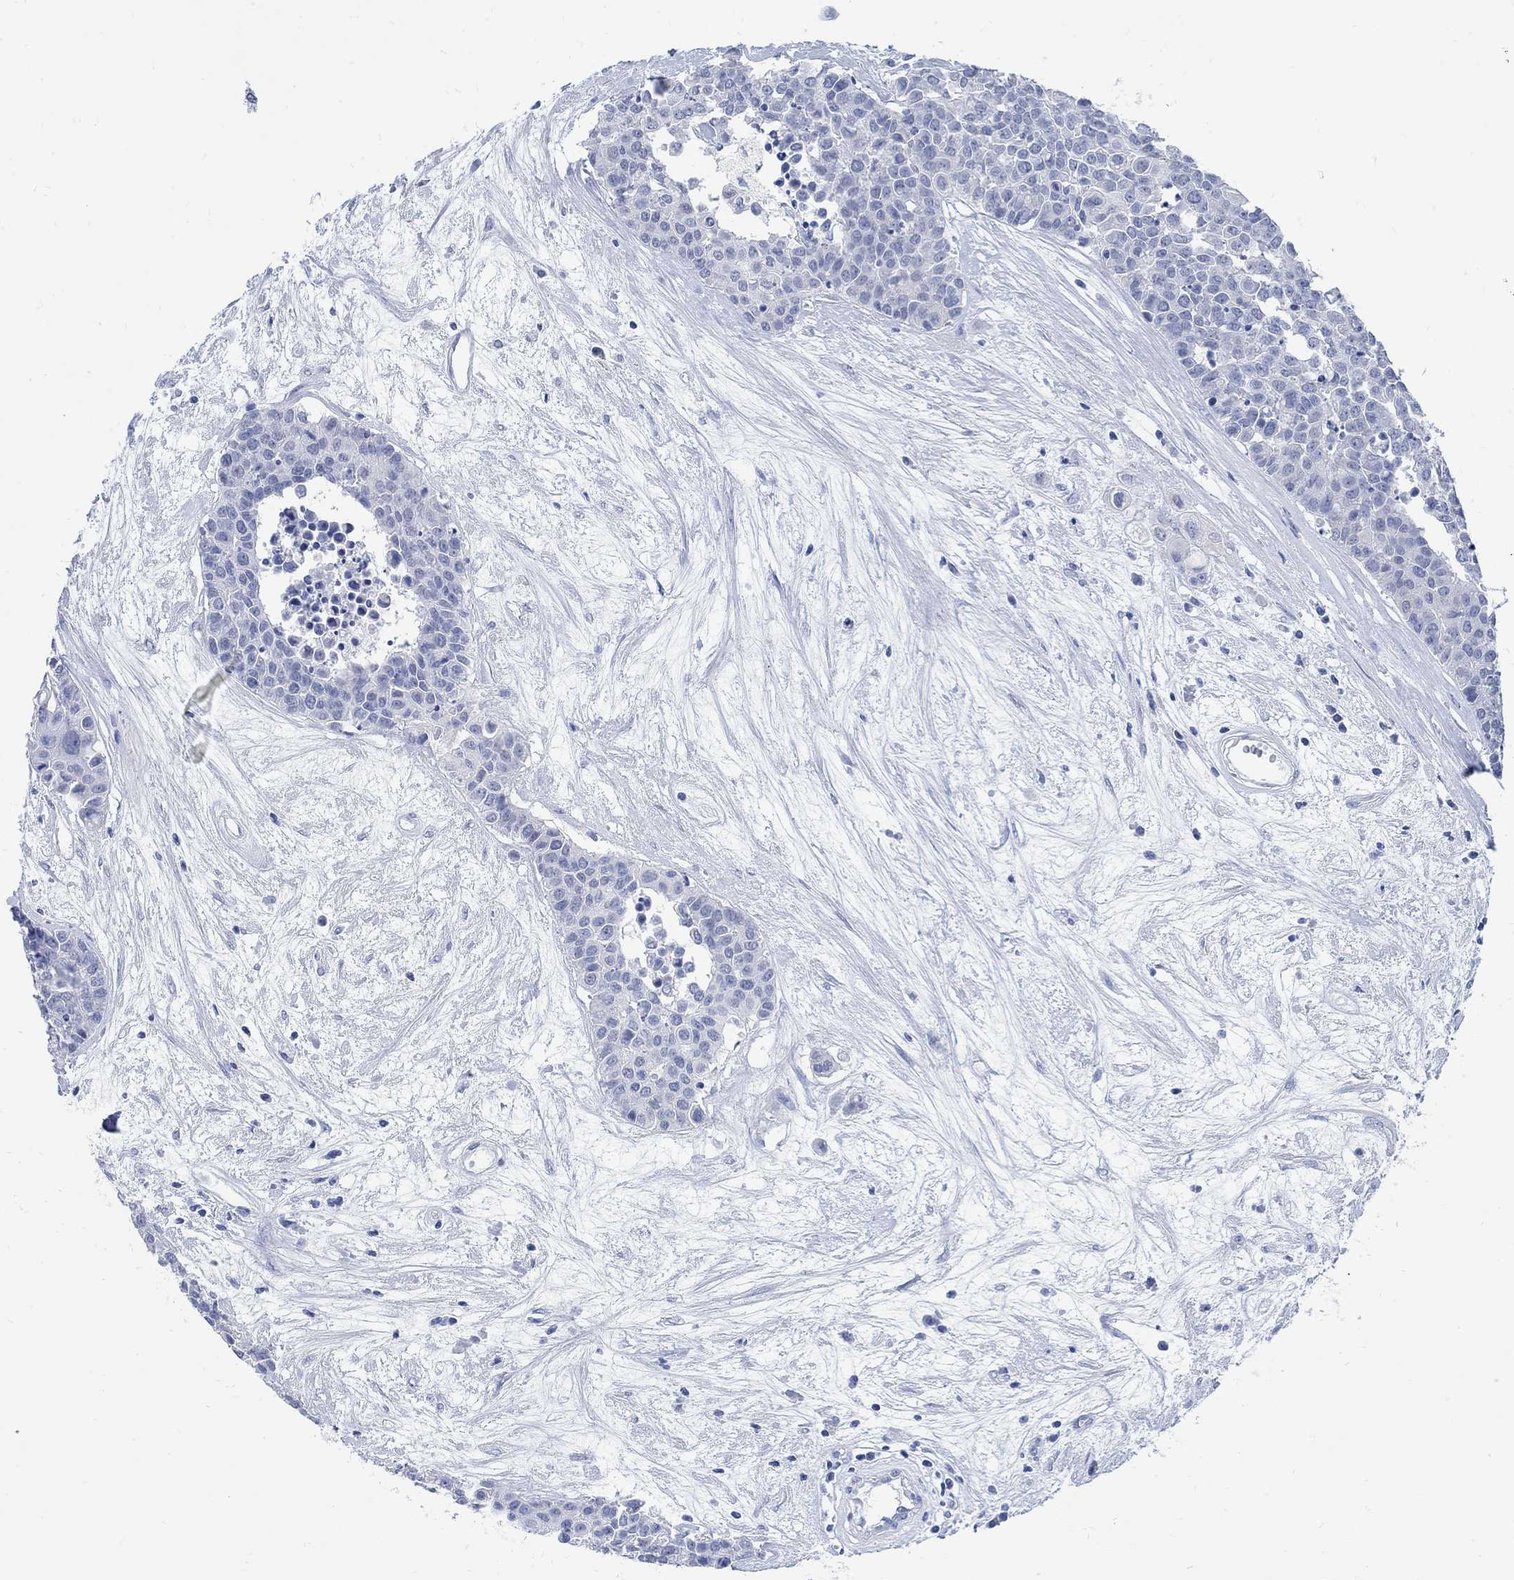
{"staining": {"intensity": "negative", "quantity": "none", "location": "none"}, "tissue": "carcinoid", "cell_type": "Tumor cells", "image_type": "cancer", "snomed": [{"axis": "morphology", "description": "Carcinoid, malignant, NOS"}, {"axis": "topography", "description": "Colon"}], "caption": "High magnification brightfield microscopy of malignant carcinoid stained with DAB (3,3'-diaminobenzidine) (brown) and counterstained with hematoxylin (blue): tumor cells show no significant positivity.", "gene": "CAMK2N1", "patient": {"sex": "male", "age": 81}}